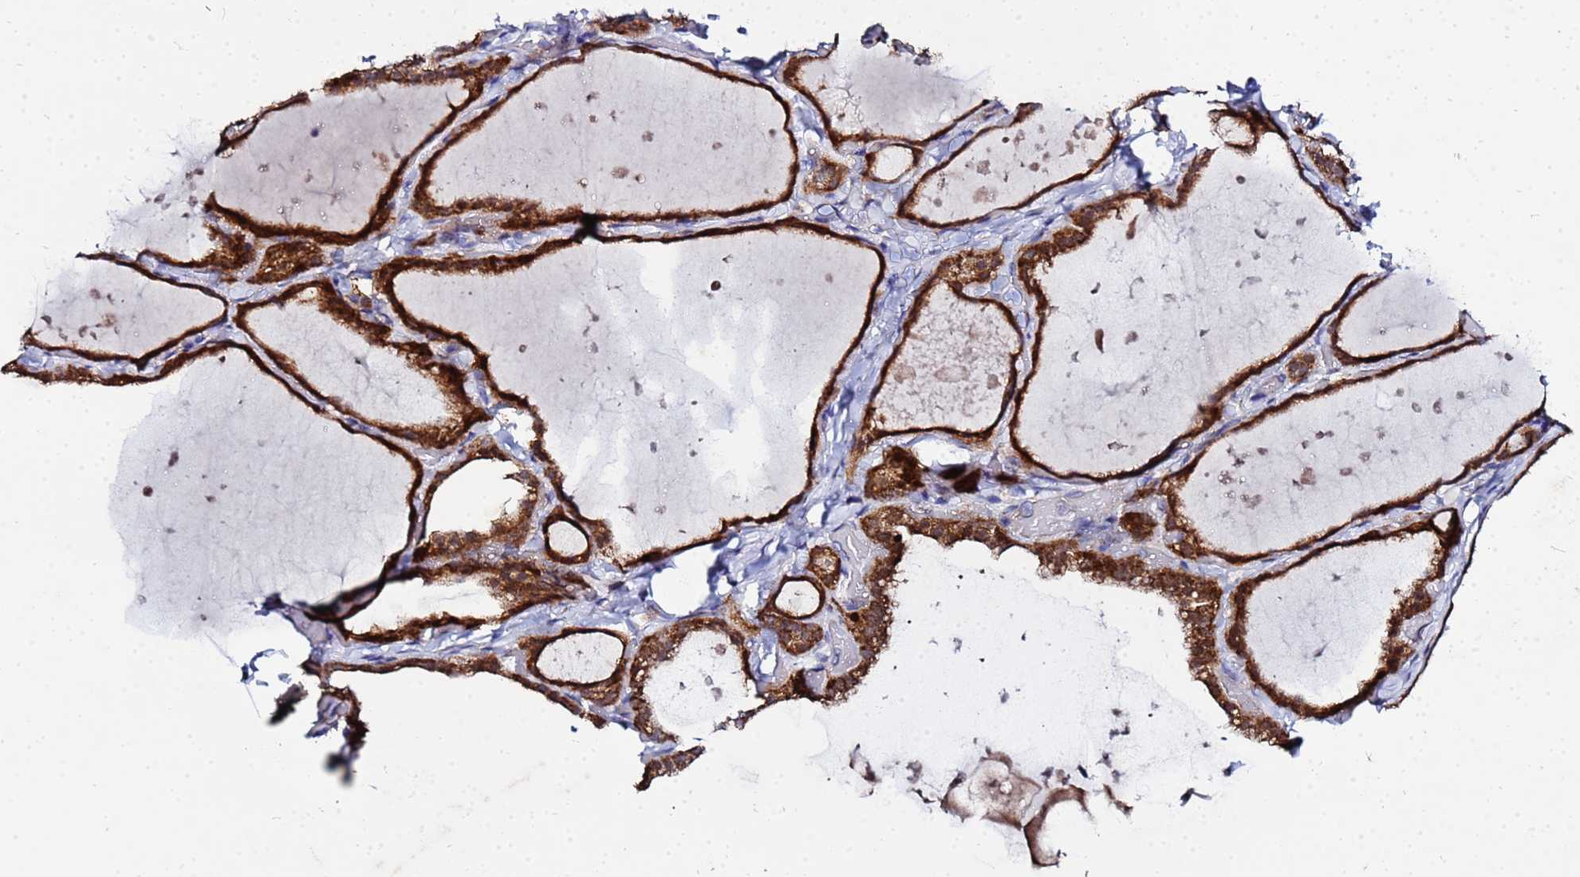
{"staining": {"intensity": "strong", "quantity": ">75%", "location": "cytoplasmic/membranous"}, "tissue": "thyroid gland", "cell_type": "Glandular cells", "image_type": "normal", "snomed": [{"axis": "morphology", "description": "Normal tissue, NOS"}, {"axis": "topography", "description": "Thyroid gland"}], "caption": "A photomicrograph of human thyroid gland stained for a protein reveals strong cytoplasmic/membranous brown staining in glandular cells. (Brightfield microscopy of DAB IHC at high magnification).", "gene": "FAHD2A", "patient": {"sex": "female", "age": 44}}